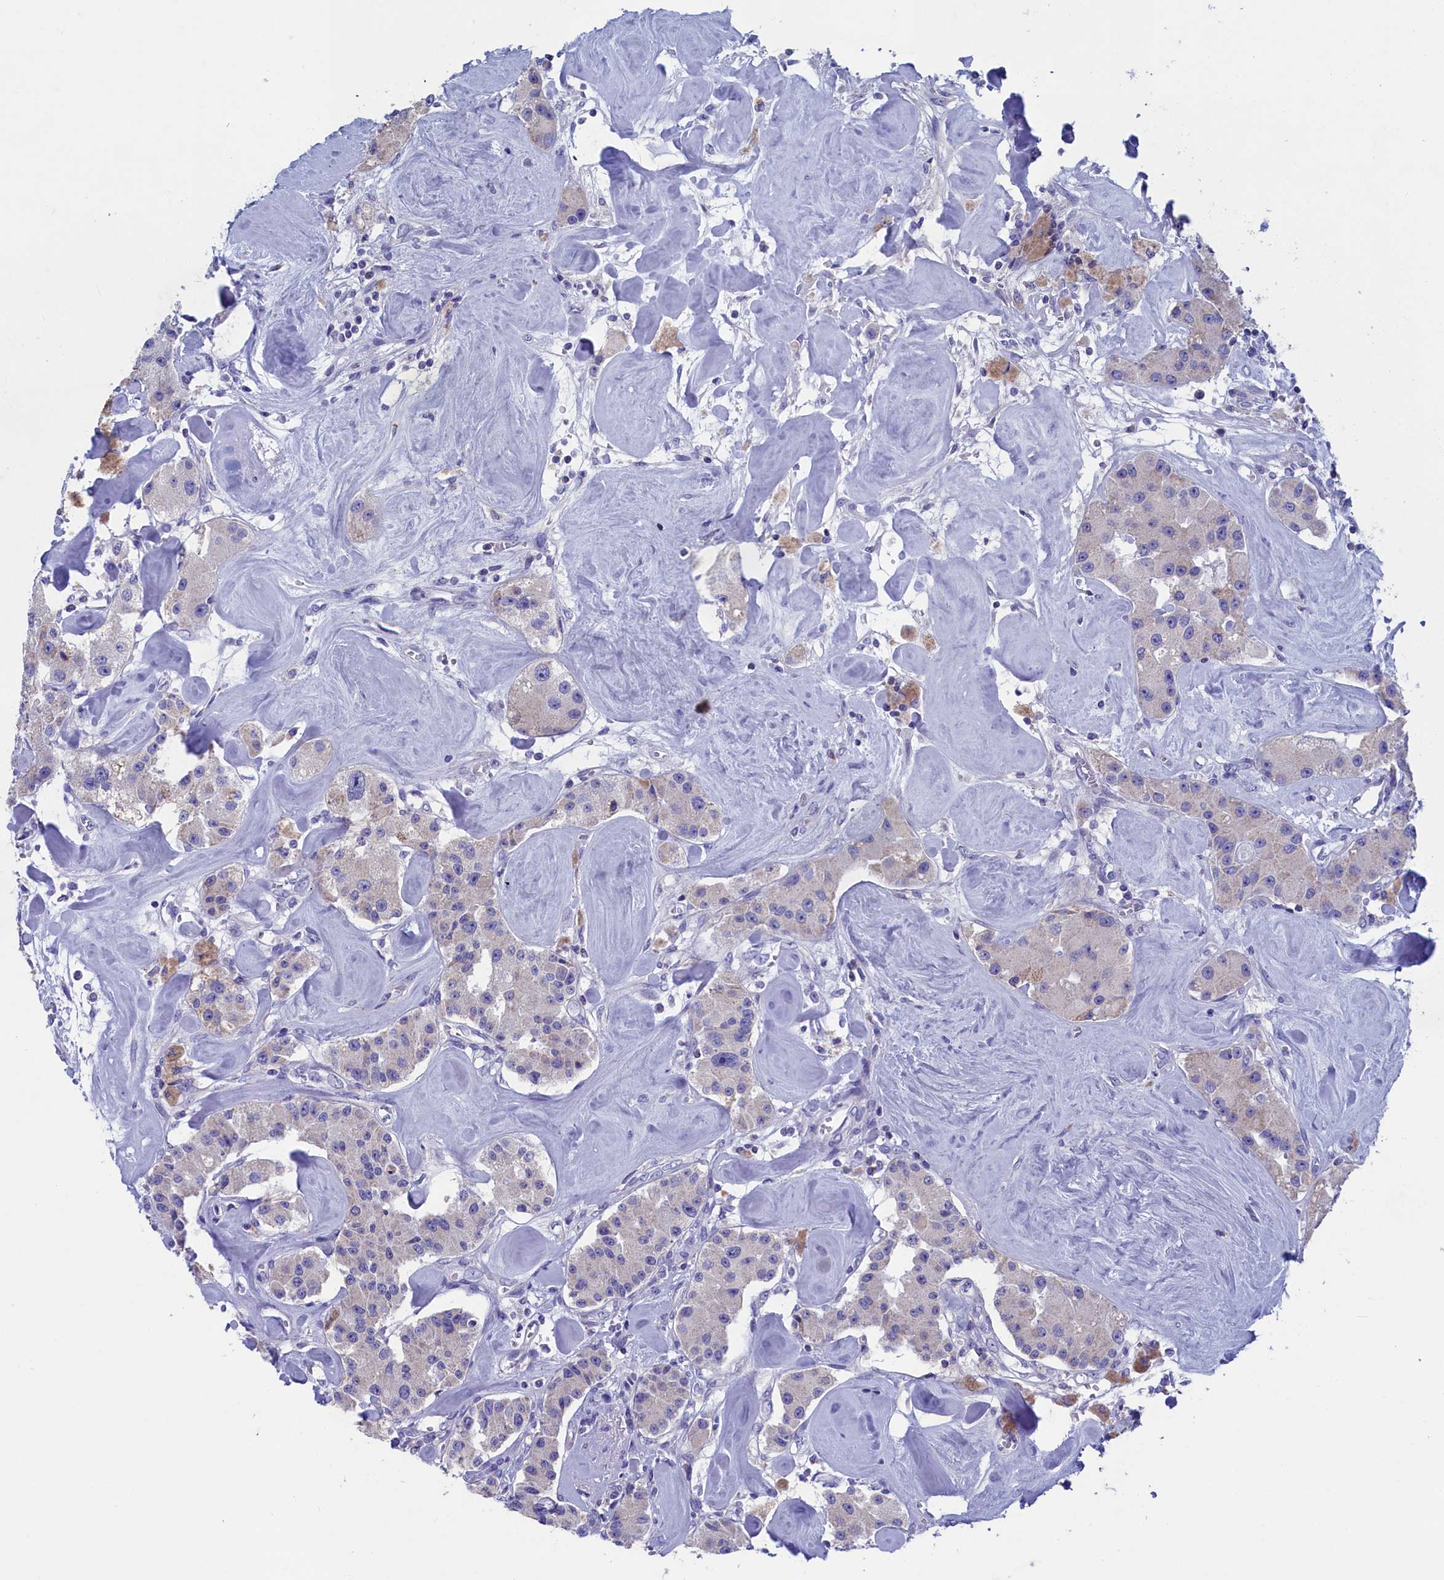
{"staining": {"intensity": "negative", "quantity": "none", "location": "none"}, "tissue": "carcinoid", "cell_type": "Tumor cells", "image_type": "cancer", "snomed": [{"axis": "morphology", "description": "Carcinoid, malignant, NOS"}, {"axis": "topography", "description": "Pancreas"}], "caption": "This is an immunohistochemistry photomicrograph of human carcinoid (malignant). There is no positivity in tumor cells.", "gene": "PRDM12", "patient": {"sex": "male", "age": 41}}